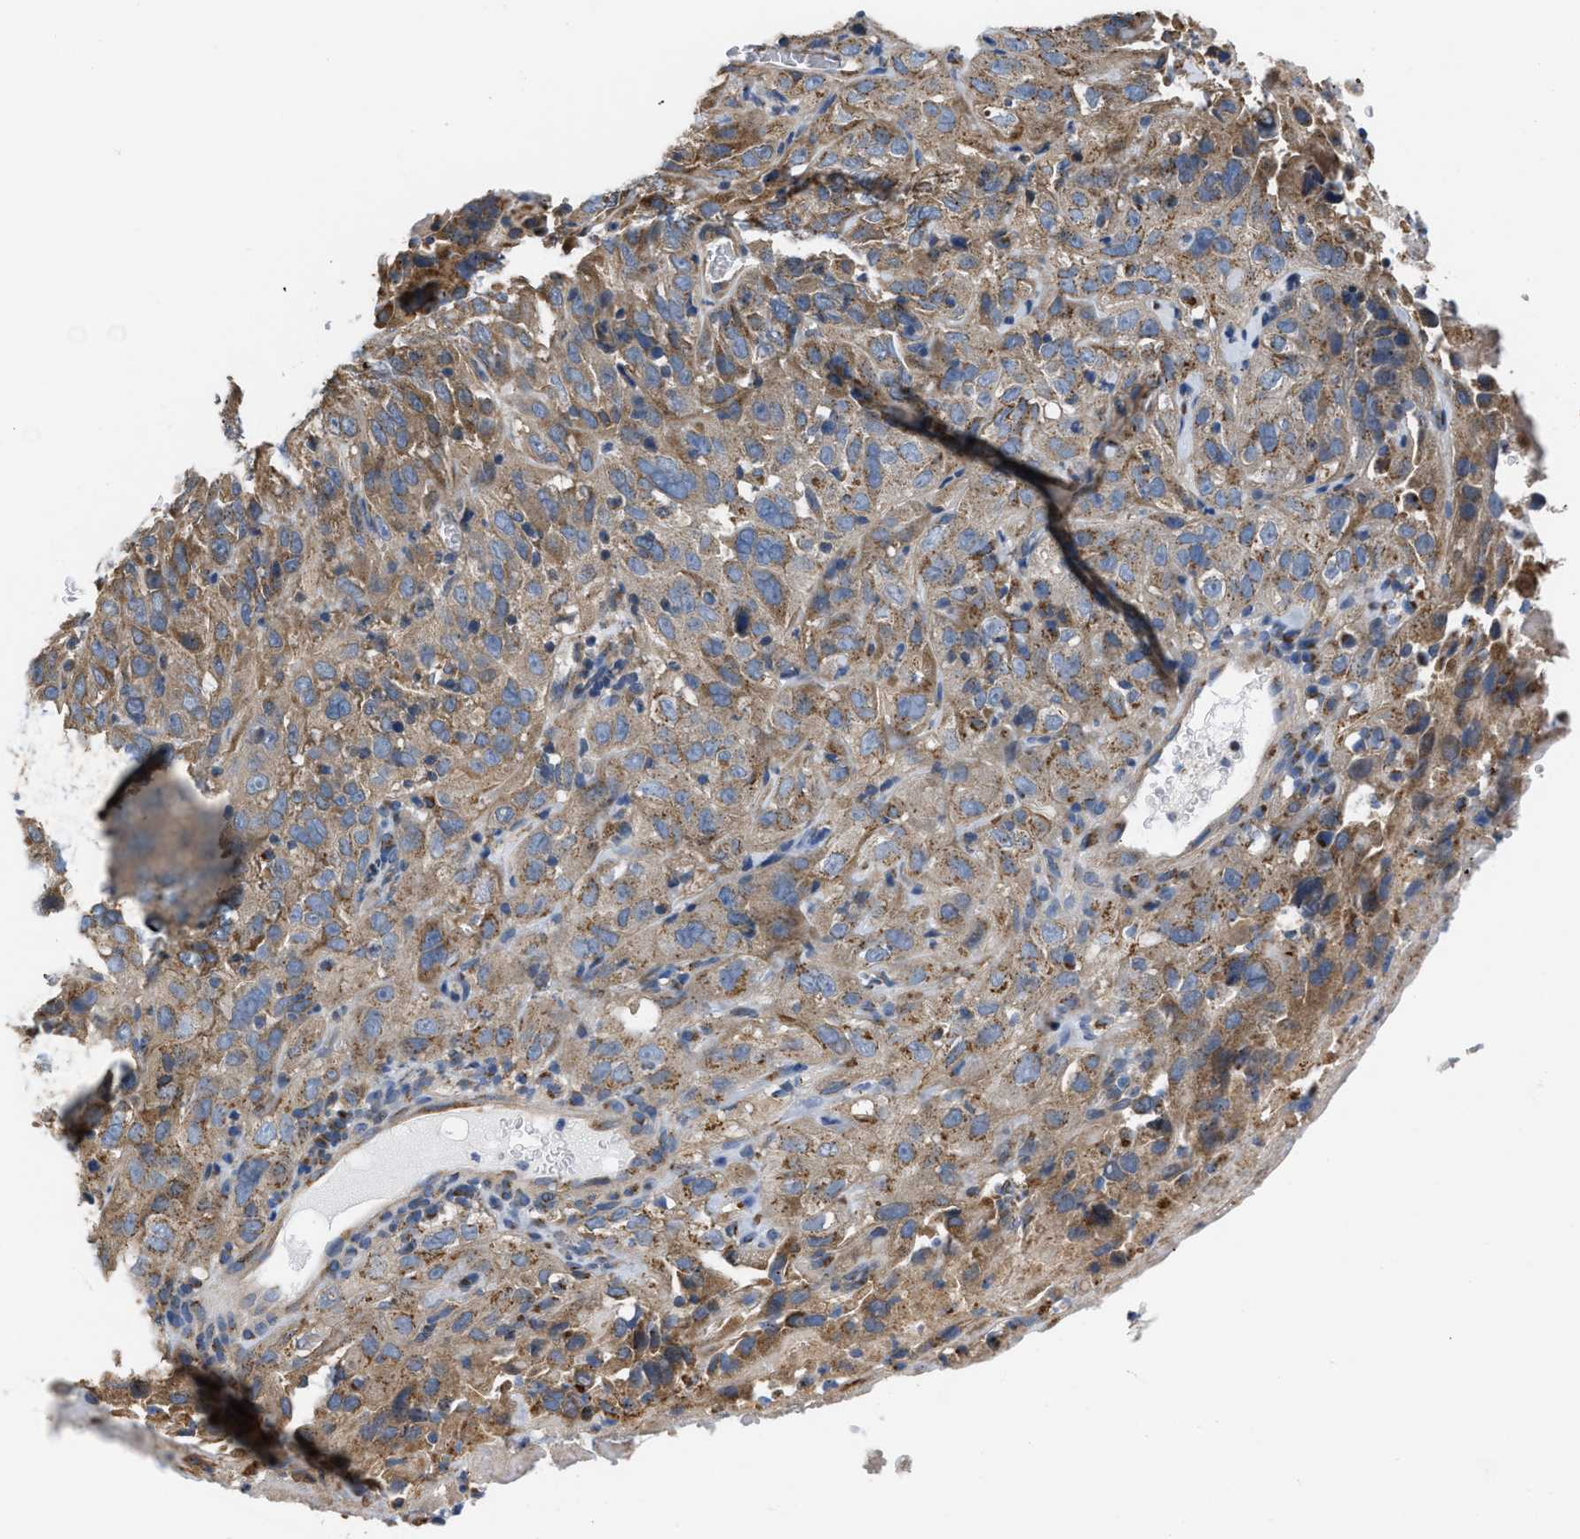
{"staining": {"intensity": "moderate", "quantity": ">75%", "location": "cytoplasmic/membranous"}, "tissue": "cervical cancer", "cell_type": "Tumor cells", "image_type": "cancer", "snomed": [{"axis": "morphology", "description": "Squamous cell carcinoma, NOS"}, {"axis": "topography", "description": "Cervix"}], "caption": "Protein staining of cervical cancer (squamous cell carcinoma) tissue demonstrates moderate cytoplasmic/membranous positivity in about >75% of tumor cells.", "gene": "CEP128", "patient": {"sex": "female", "age": 32}}